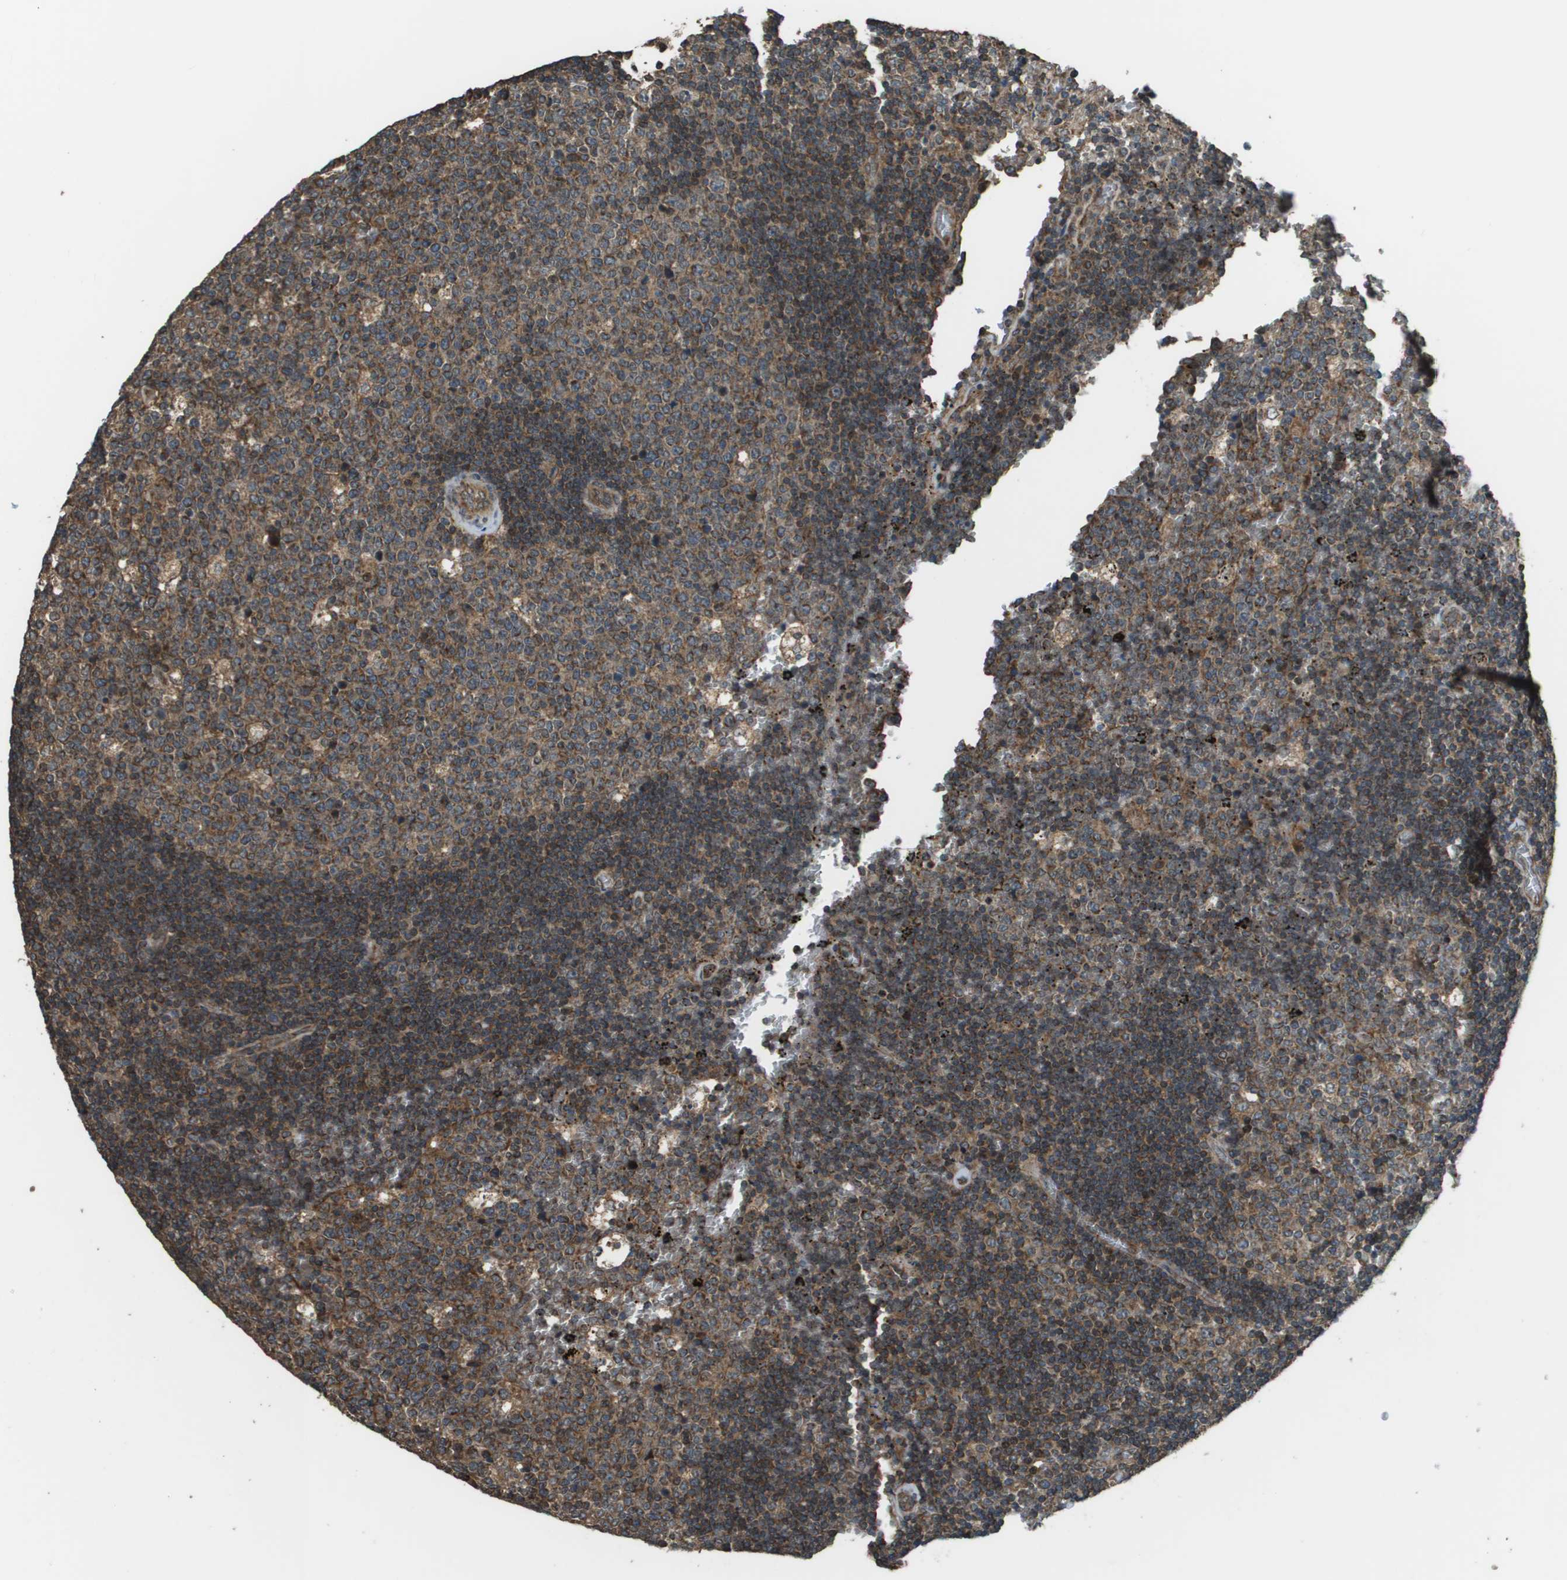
{"staining": {"intensity": "moderate", "quantity": ">75%", "location": "cytoplasmic/membranous"}, "tissue": "lymph node", "cell_type": "Germinal center cells", "image_type": "normal", "snomed": [{"axis": "morphology", "description": "Normal tissue, NOS"}, {"axis": "topography", "description": "Lymph node"}, {"axis": "topography", "description": "Salivary gland"}], "caption": "Immunohistochemical staining of normal lymph node demonstrates medium levels of moderate cytoplasmic/membranous positivity in about >75% of germinal center cells.", "gene": "PLPBP", "patient": {"sex": "male", "age": 8}}